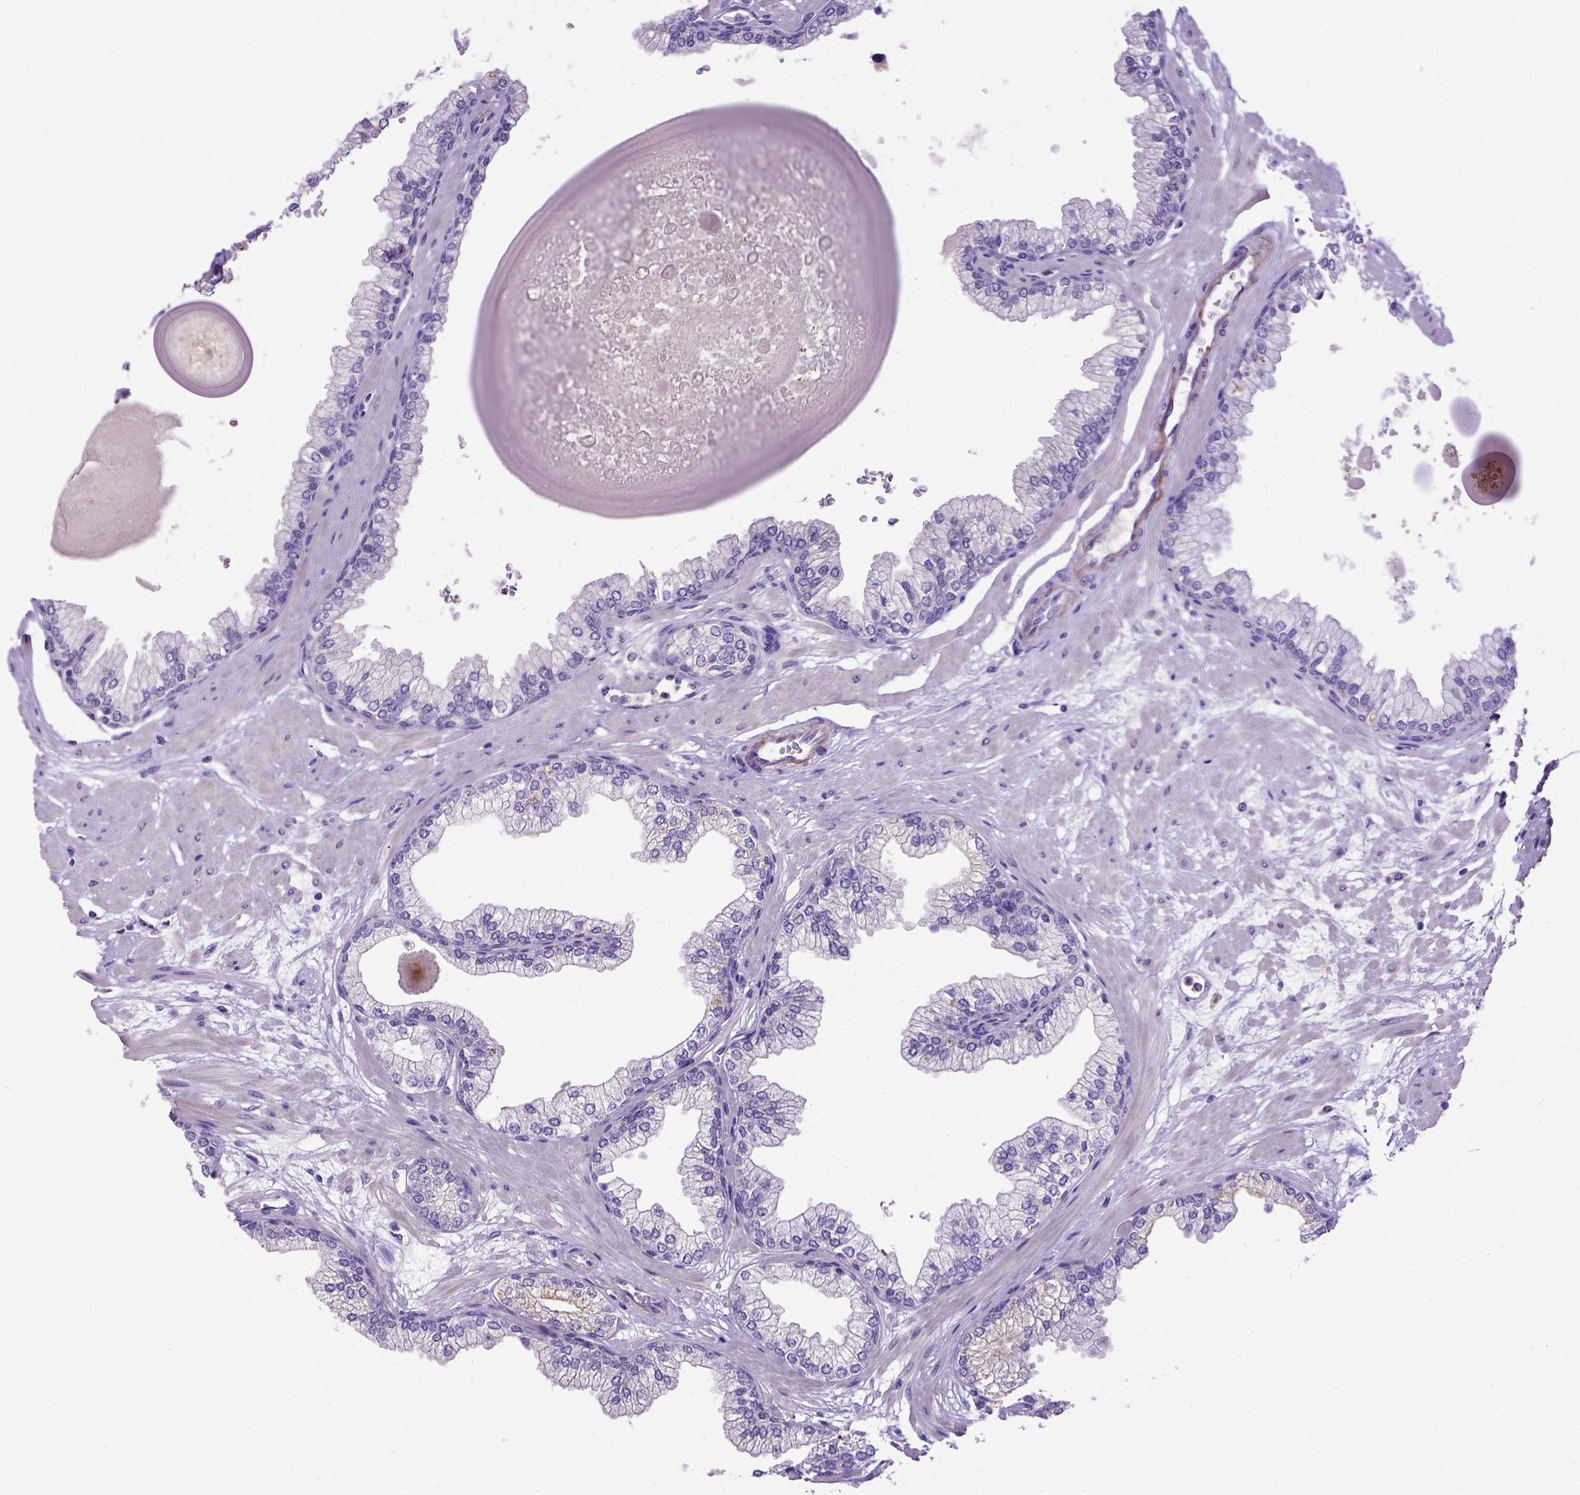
{"staining": {"intensity": "negative", "quantity": "none", "location": "none"}, "tissue": "prostate", "cell_type": "Glandular cells", "image_type": "normal", "snomed": [{"axis": "morphology", "description": "Normal tissue, NOS"}, {"axis": "topography", "description": "Prostate"}, {"axis": "topography", "description": "Peripheral nerve tissue"}], "caption": "High power microscopy image of an immunohistochemistry (IHC) micrograph of unremarkable prostate, revealing no significant expression in glandular cells. (IHC, brightfield microscopy, high magnification).", "gene": "ADAM12", "patient": {"sex": "male", "age": 61}}